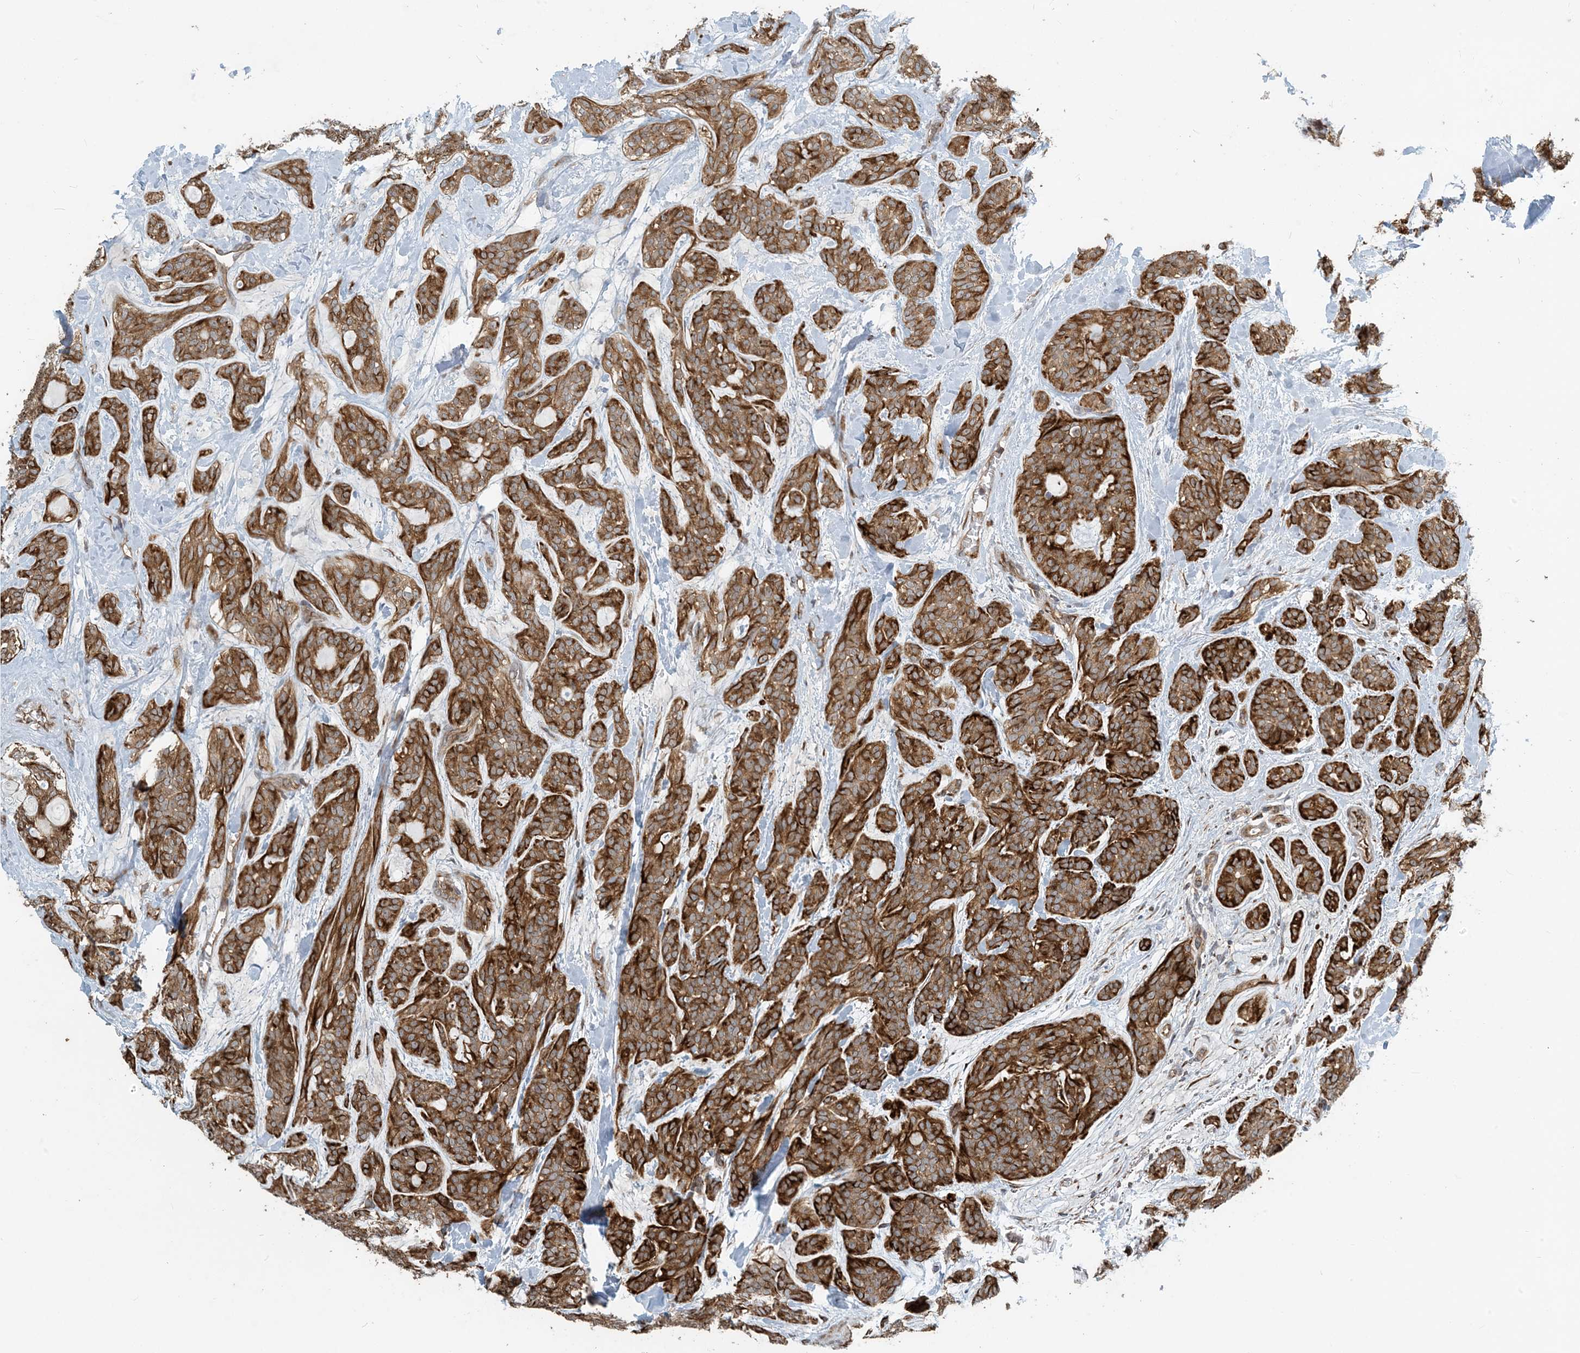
{"staining": {"intensity": "strong", "quantity": ">75%", "location": "cytoplasmic/membranous"}, "tissue": "head and neck cancer", "cell_type": "Tumor cells", "image_type": "cancer", "snomed": [{"axis": "morphology", "description": "Adenocarcinoma, NOS"}, {"axis": "topography", "description": "Head-Neck"}], "caption": "Immunohistochemical staining of head and neck cancer (adenocarcinoma) exhibits strong cytoplasmic/membranous protein expression in about >75% of tumor cells. (IHC, brightfield microscopy, high magnification).", "gene": "ZBTB3", "patient": {"sex": "male", "age": 66}}